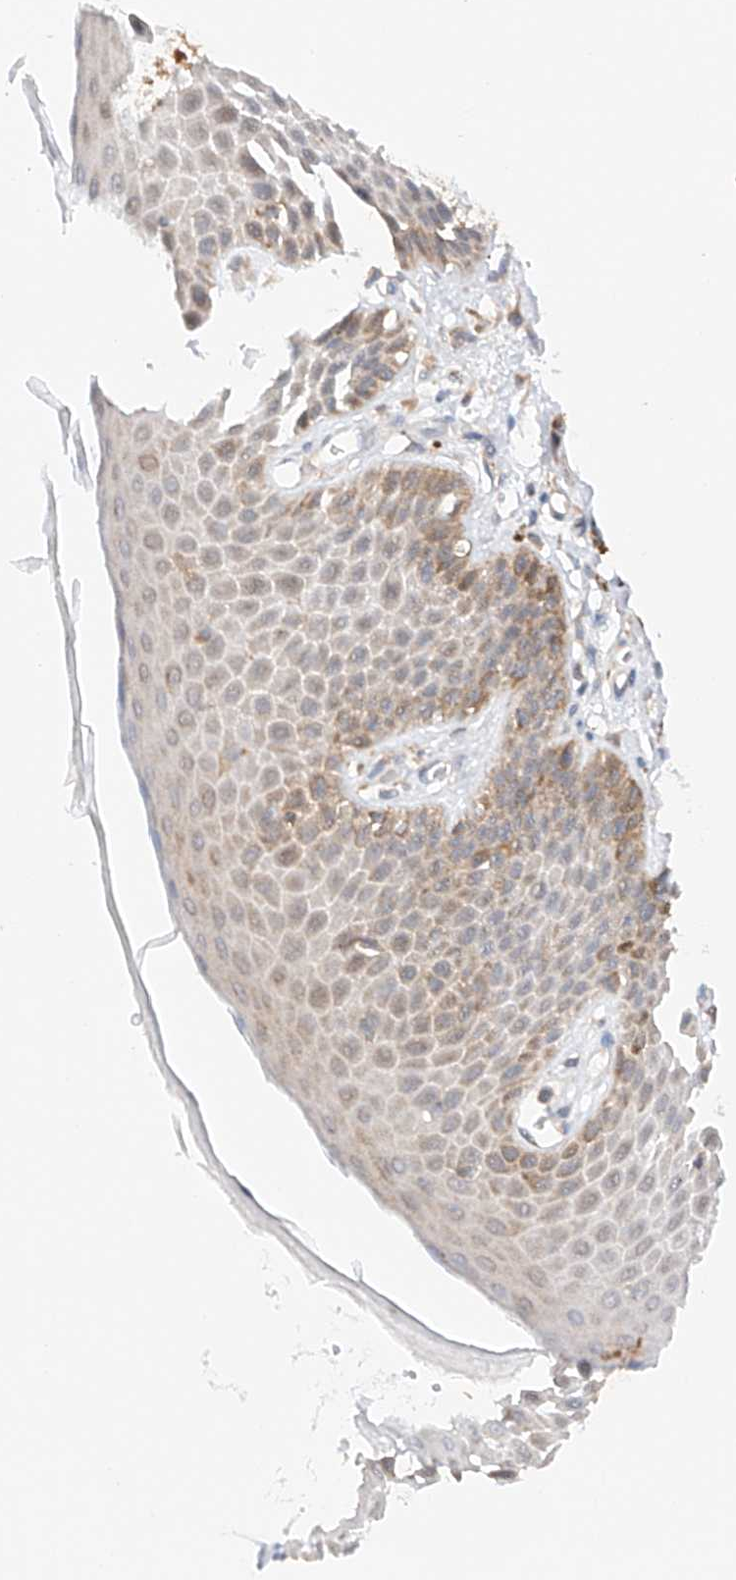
{"staining": {"intensity": "moderate", "quantity": "<25%", "location": "cytoplasmic/membranous"}, "tissue": "skin", "cell_type": "Epidermal cells", "image_type": "normal", "snomed": [{"axis": "morphology", "description": "Normal tissue, NOS"}, {"axis": "topography", "description": "Anal"}], "caption": "Benign skin was stained to show a protein in brown. There is low levels of moderate cytoplasmic/membranous positivity in about <25% of epidermal cells. (brown staining indicates protein expression, while blue staining denotes nuclei).", "gene": "MFN2", "patient": {"sex": "male", "age": 74}}